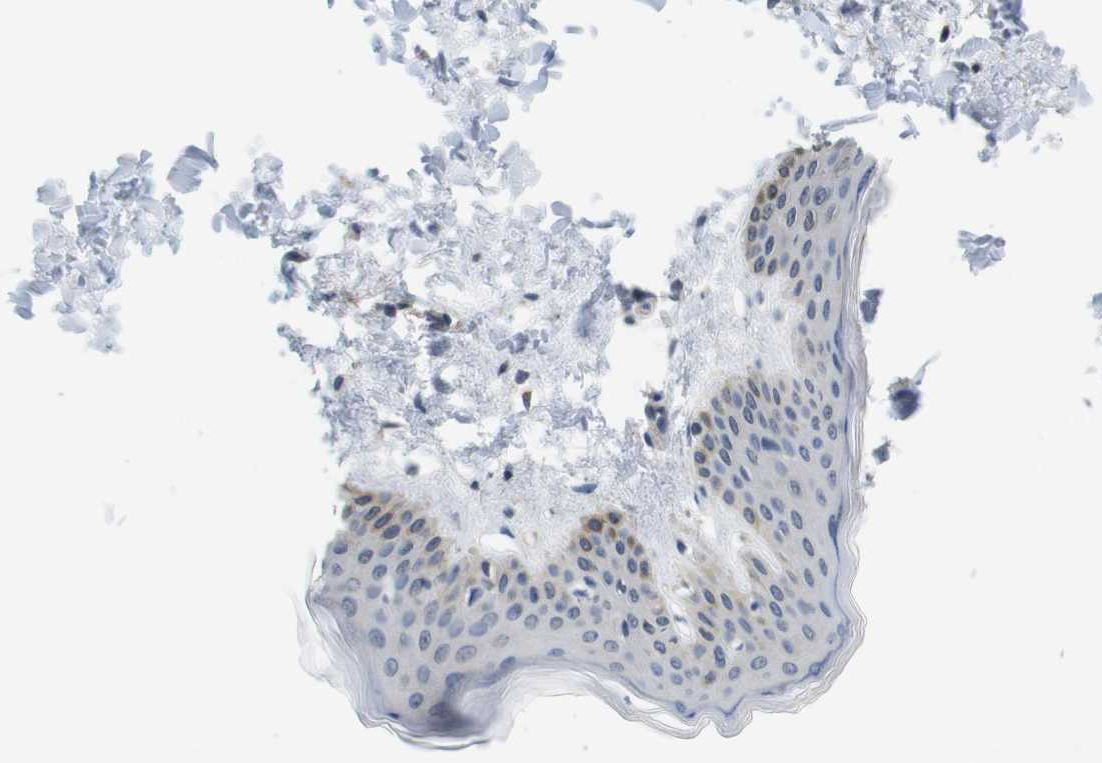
{"staining": {"intensity": "negative", "quantity": "none", "location": "none"}, "tissue": "skin", "cell_type": "Fibroblasts", "image_type": "normal", "snomed": [{"axis": "morphology", "description": "Normal tissue, NOS"}, {"axis": "topography", "description": "Skin"}], "caption": "Fibroblasts show no significant positivity in normal skin.", "gene": "FADD", "patient": {"sex": "female", "age": 17}}